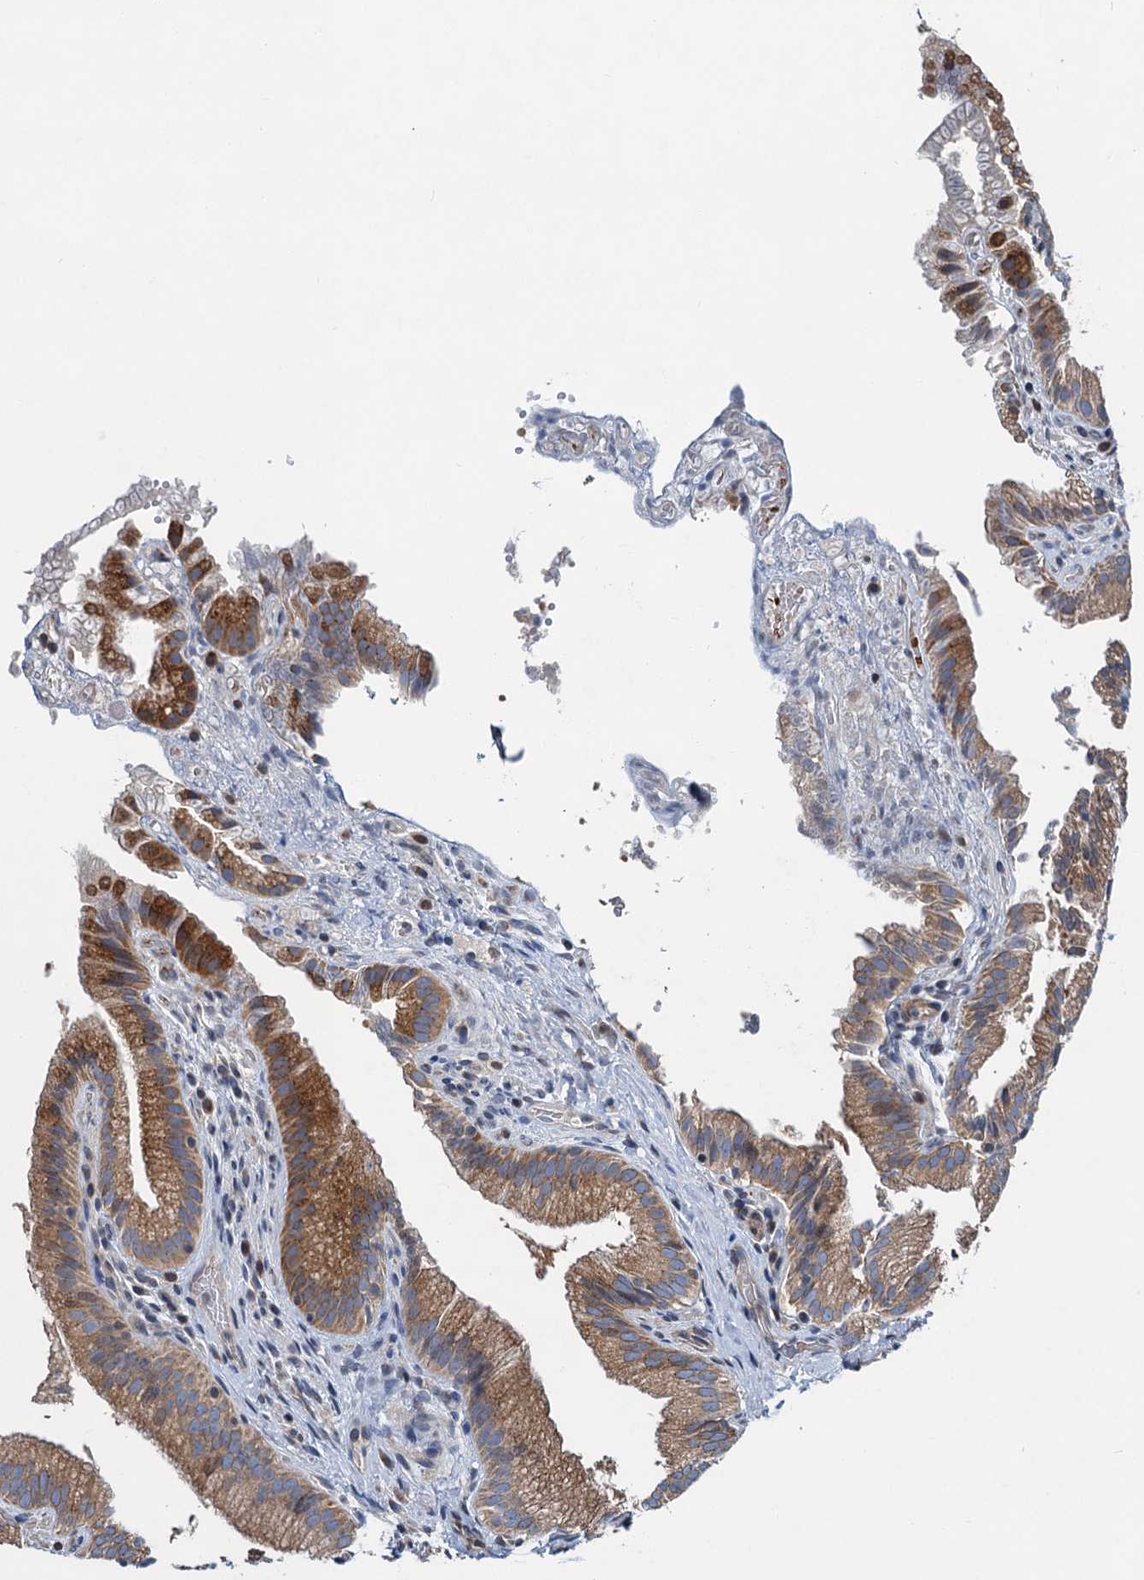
{"staining": {"intensity": "moderate", "quantity": ">75%", "location": "cytoplasmic/membranous"}, "tissue": "gallbladder", "cell_type": "Glandular cells", "image_type": "normal", "snomed": [{"axis": "morphology", "description": "Normal tissue, NOS"}, {"axis": "topography", "description": "Gallbladder"}], "caption": "Glandular cells demonstrate medium levels of moderate cytoplasmic/membranous positivity in approximately >75% of cells in benign gallbladder. Using DAB (3,3'-diaminobenzidine) (brown) and hematoxylin (blue) stains, captured at high magnification using brightfield microscopy.", "gene": "NBEA", "patient": {"sex": "female", "age": 30}}